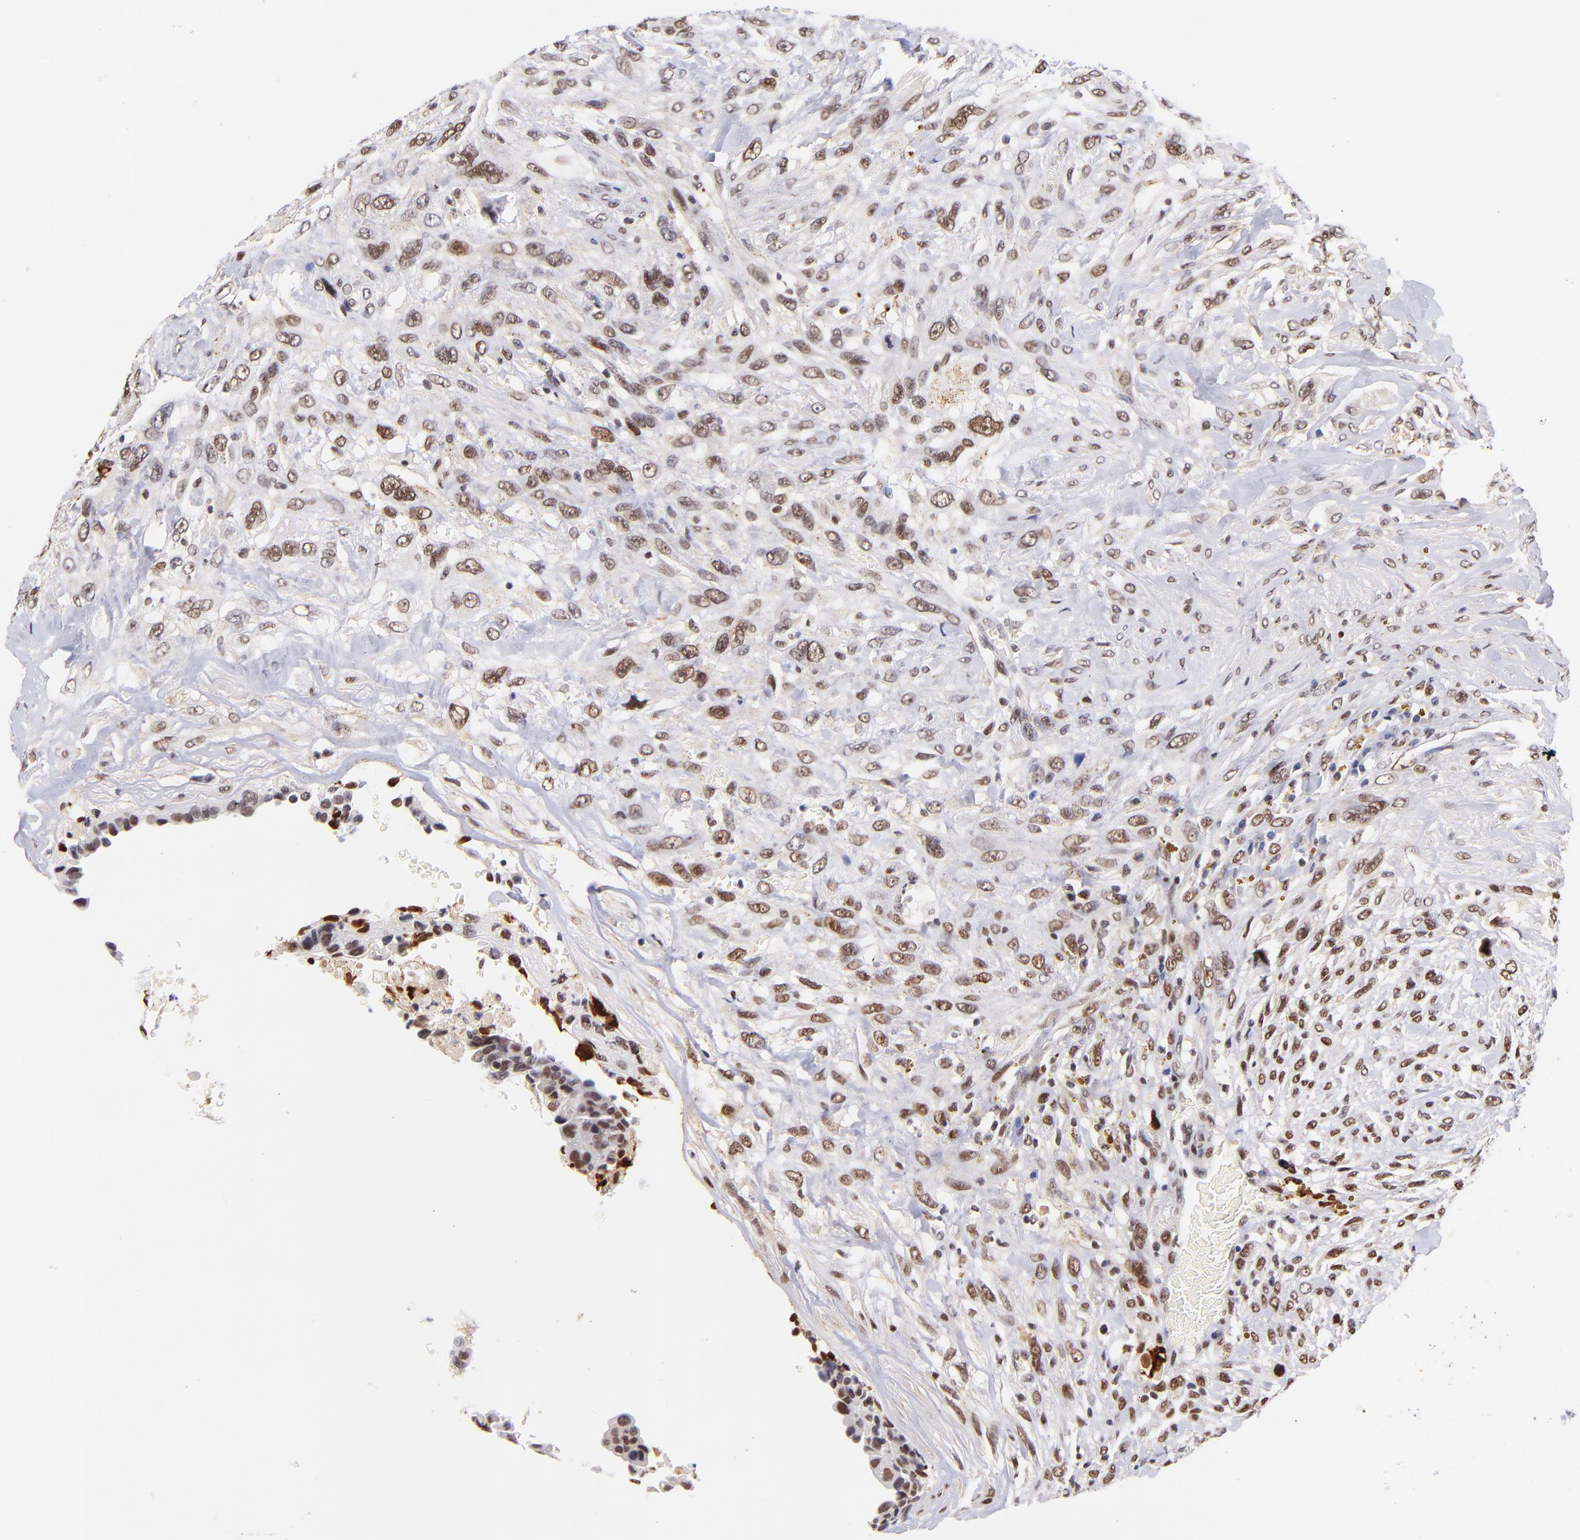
{"staining": {"intensity": "moderate", "quantity": ">75%", "location": "nuclear"}, "tissue": "breast cancer", "cell_type": "Tumor cells", "image_type": "cancer", "snomed": [{"axis": "morphology", "description": "Neoplasm, malignant, NOS"}, {"axis": "topography", "description": "Breast"}], "caption": "This micrograph displays breast cancer stained with immunohistochemistry to label a protein in brown. The nuclear of tumor cells show moderate positivity for the protein. Nuclei are counter-stained blue.", "gene": "MIDEAS", "patient": {"sex": "female", "age": 50}}